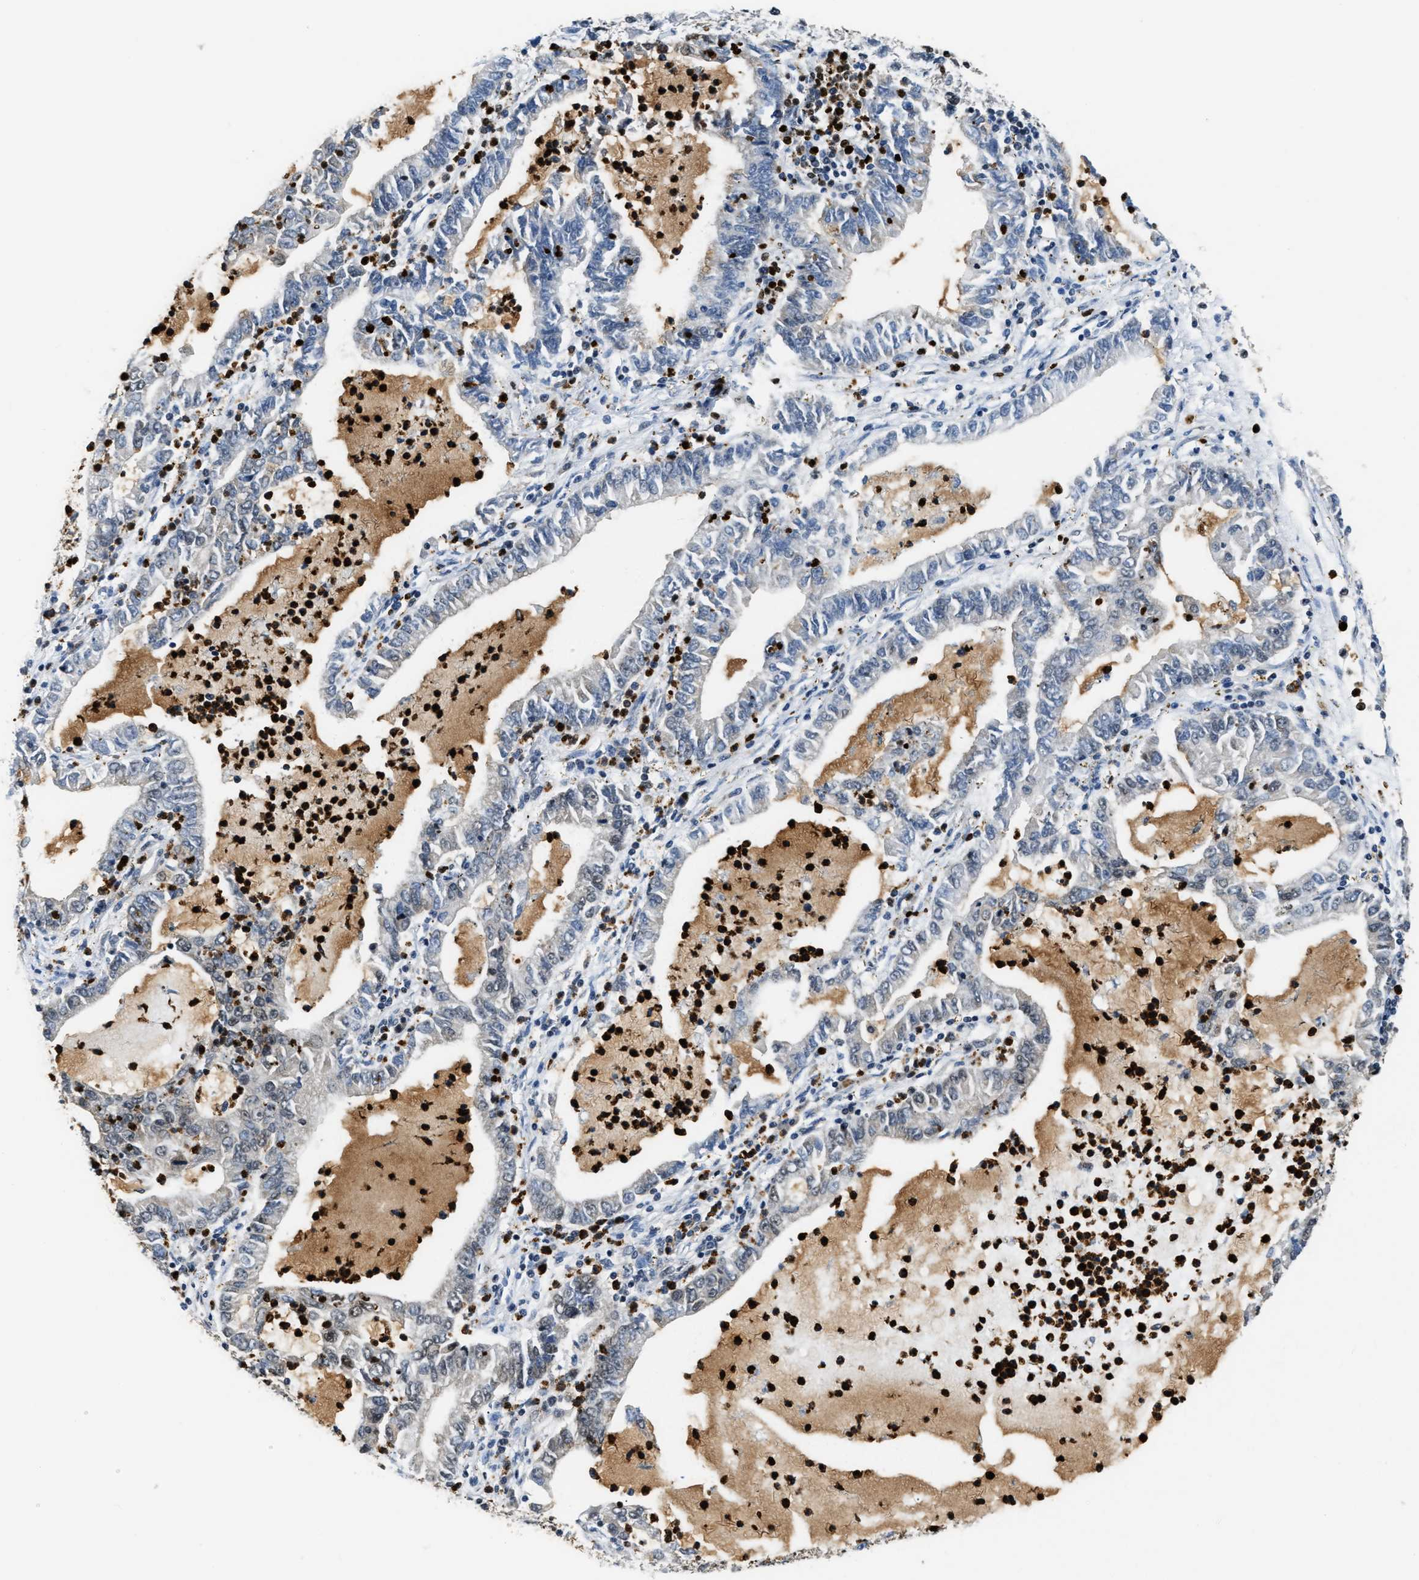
{"staining": {"intensity": "moderate", "quantity": "25%-75%", "location": "nuclear"}, "tissue": "lung cancer", "cell_type": "Tumor cells", "image_type": "cancer", "snomed": [{"axis": "morphology", "description": "Adenocarcinoma, NOS"}, {"axis": "topography", "description": "Lung"}], "caption": "Immunohistochemistry (IHC) image of lung cancer stained for a protein (brown), which demonstrates medium levels of moderate nuclear positivity in about 25%-75% of tumor cells.", "gene": "CCNDBP1", "patient": {"sex": "female", "age": 51}}